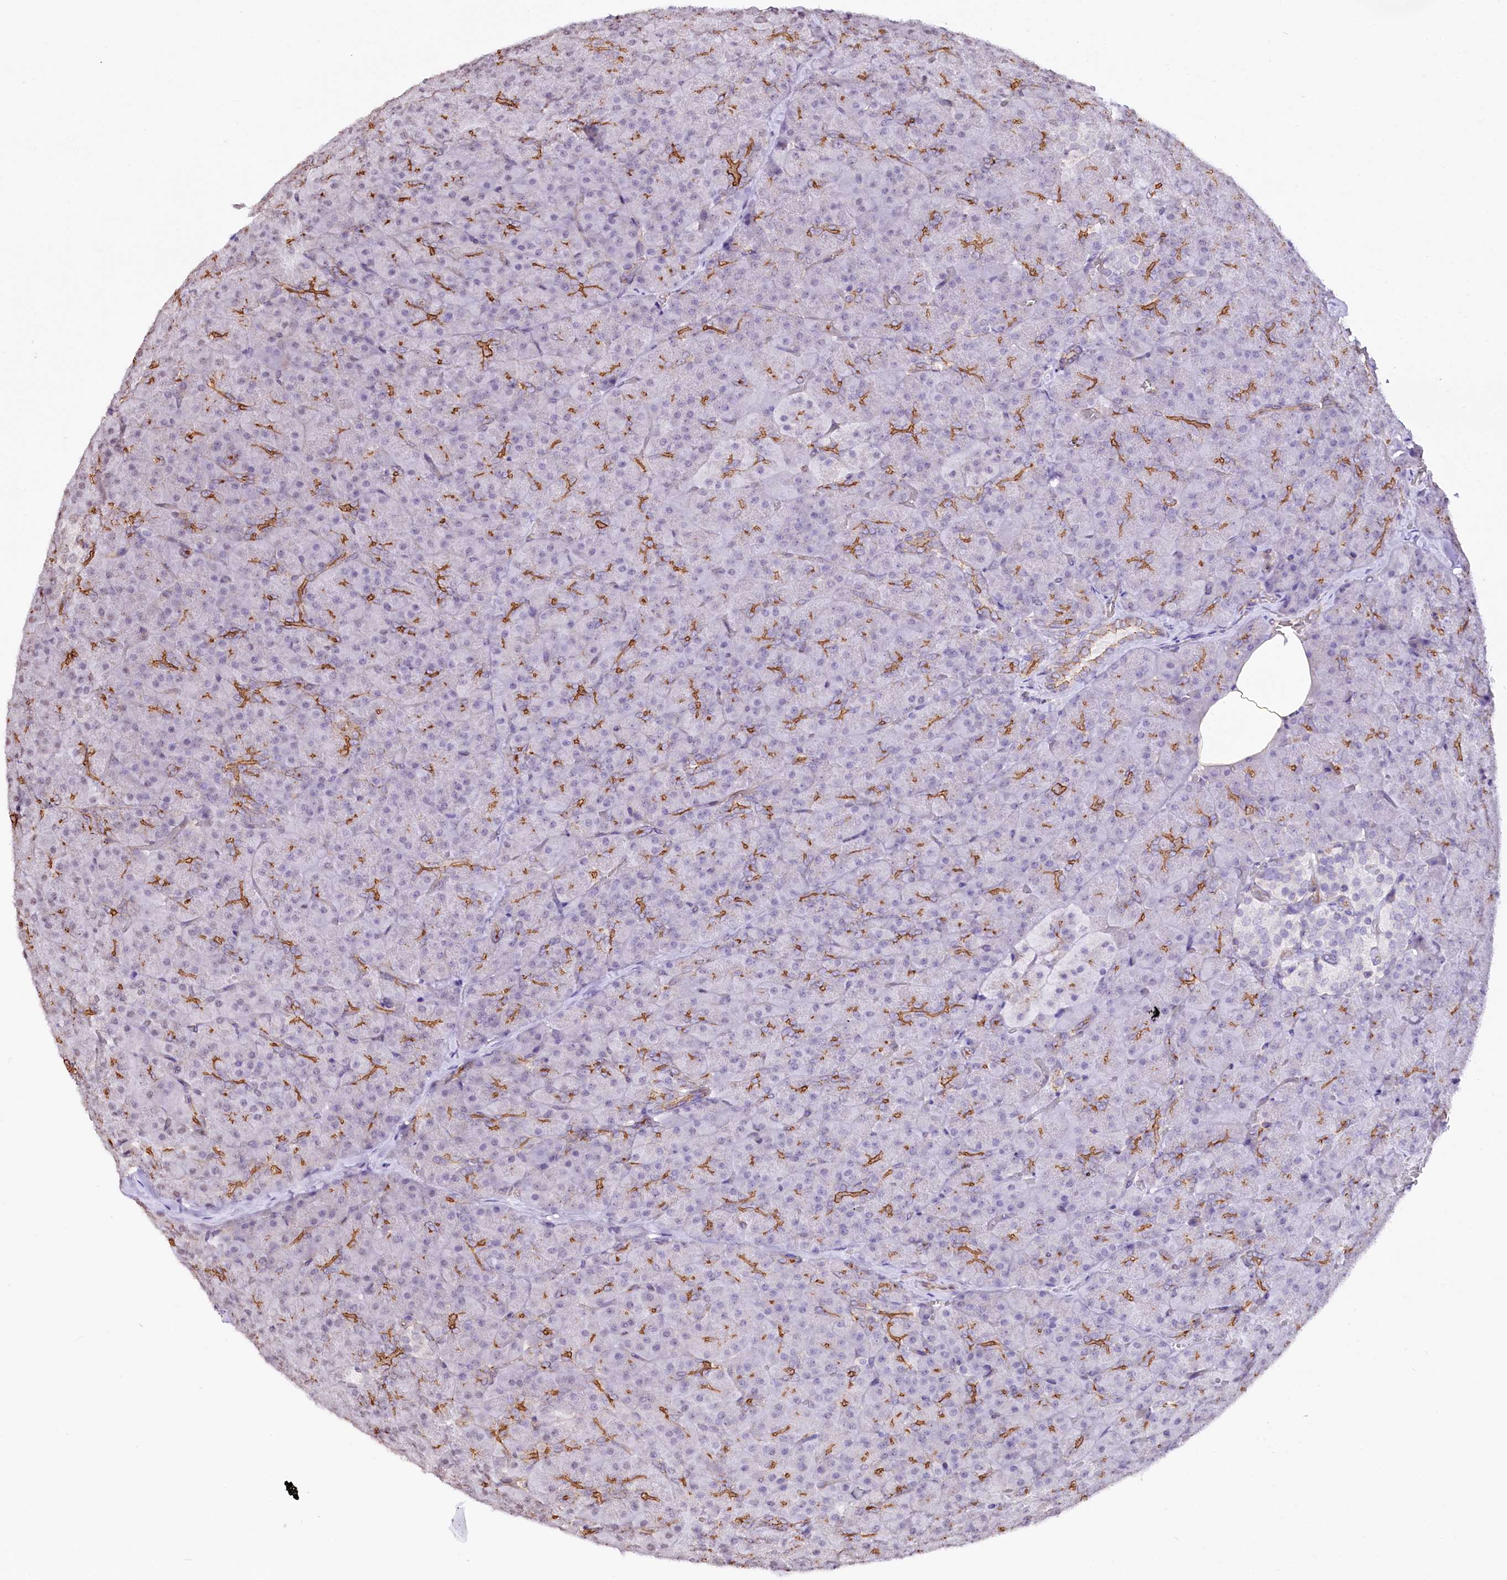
{"staining": {"intensity": "moderate", "quantity": "25%-75%", "location": "cytoplasmic/membranous"}, "tissue": "pancreas", "cell_type": "Exocrine glandular cells", "image_type": "normal", "snomed": [{"axis": "morphology", "description": "Normal tissue, NOS"}, {"axis": "topography", "description": "Pancreas"}], "caption": "Moderate cytoplasmic/membranous protein expression is present in about 25%-75% of exocrine glandular cells in pancreas.", "gene": "ST7", "patient": {"sex": "male", "age": 36}}